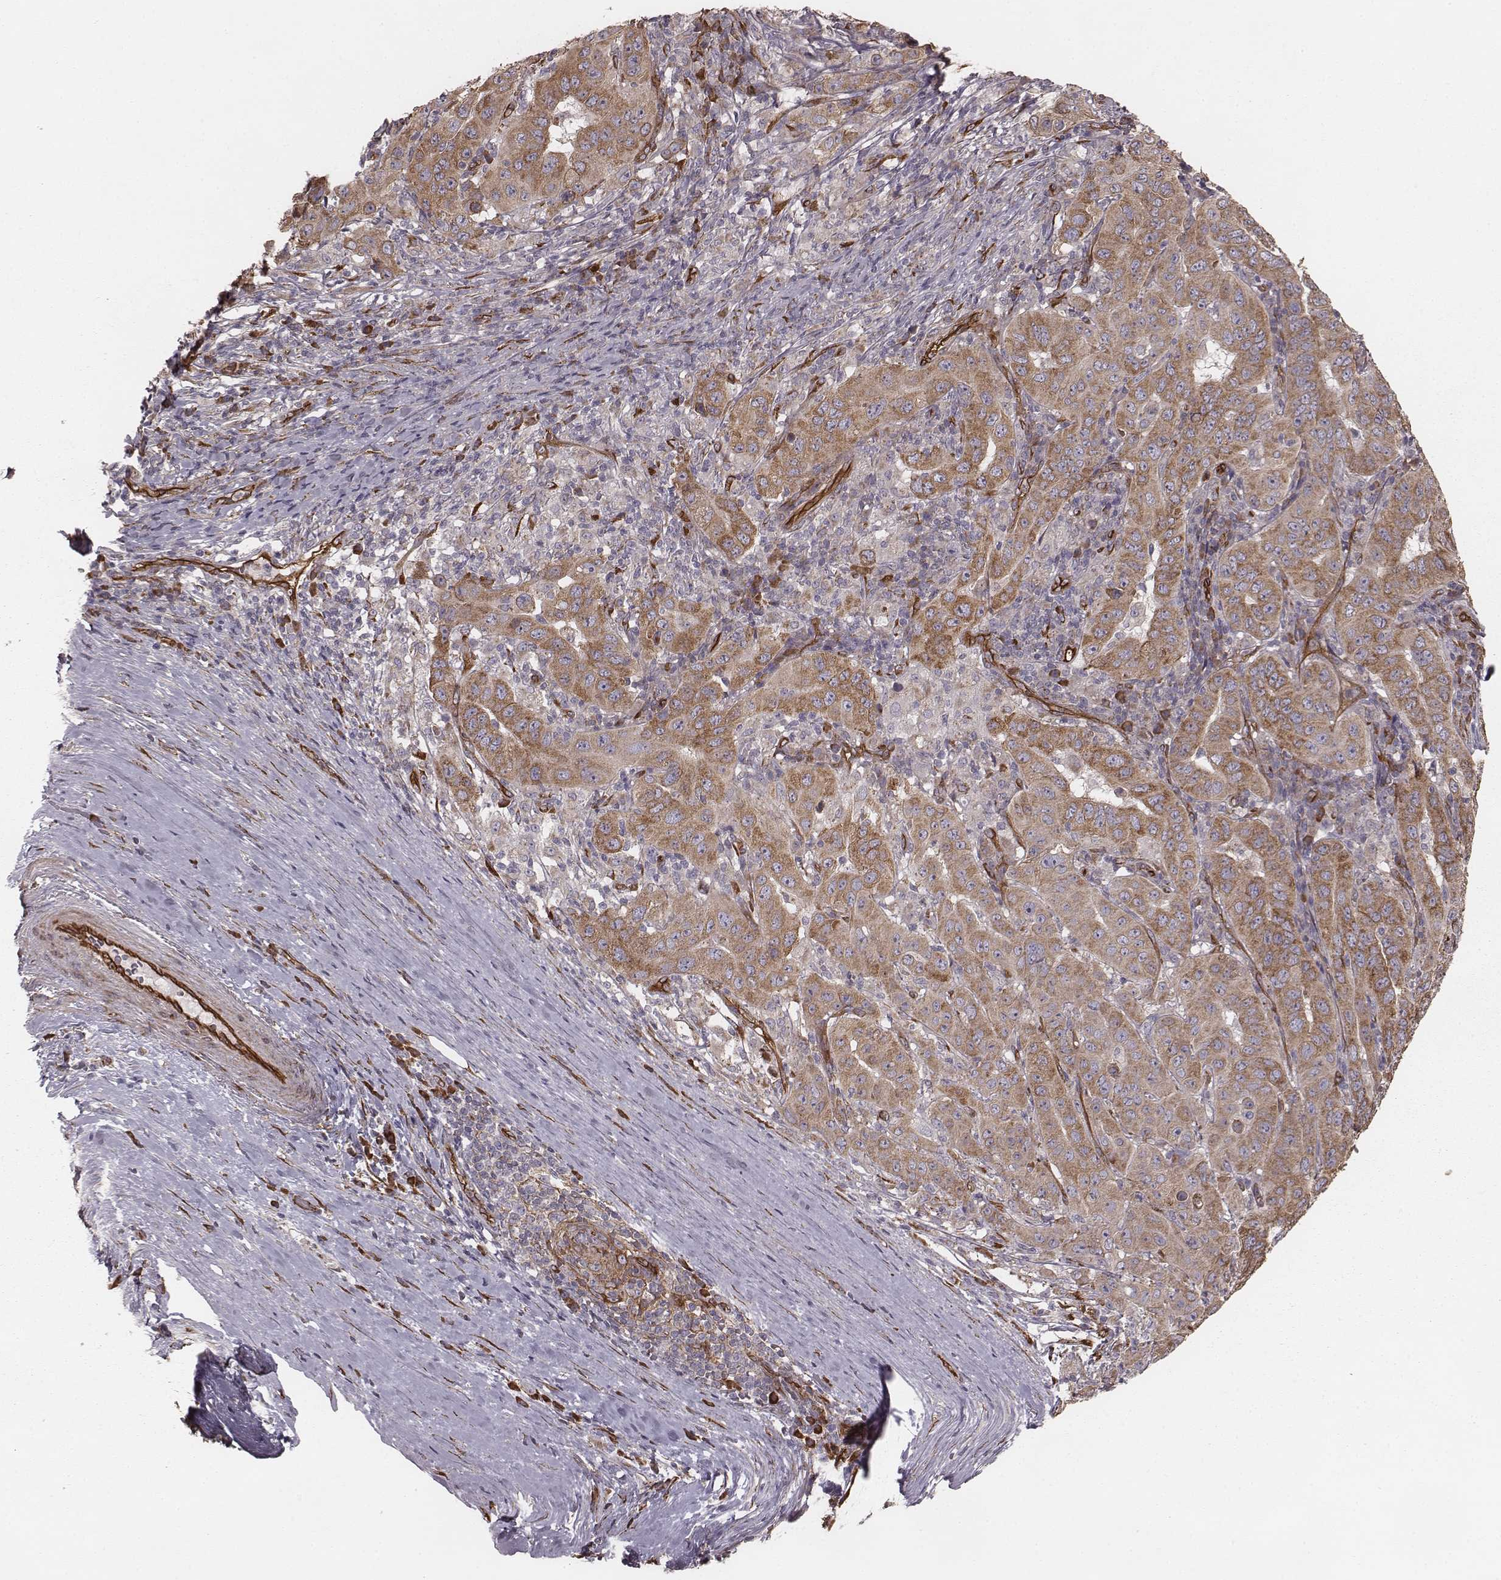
{"staining": {"intensity": "moderate", "quantity": "25%-75%", "location": "cytoplasmic/membranous"}, "tissue": "pancreatic cancer", "cell_type": "Tumor cells", "image_type": "cancer", "snomed": [{"axis": "morphology", "description": "Adenocarcinoma, NOS"}, {"axis": "topography", "description": "Pancreas"}], "caption": "Brown immunohistochemical staining in pancreatic adenocarcinoma displays moderate cytoplasmic/membranous positivity in approximately 25%-75% of tumor cells.", "gene": "PALMD", "patient": {"sex": "male", "age": 63}}